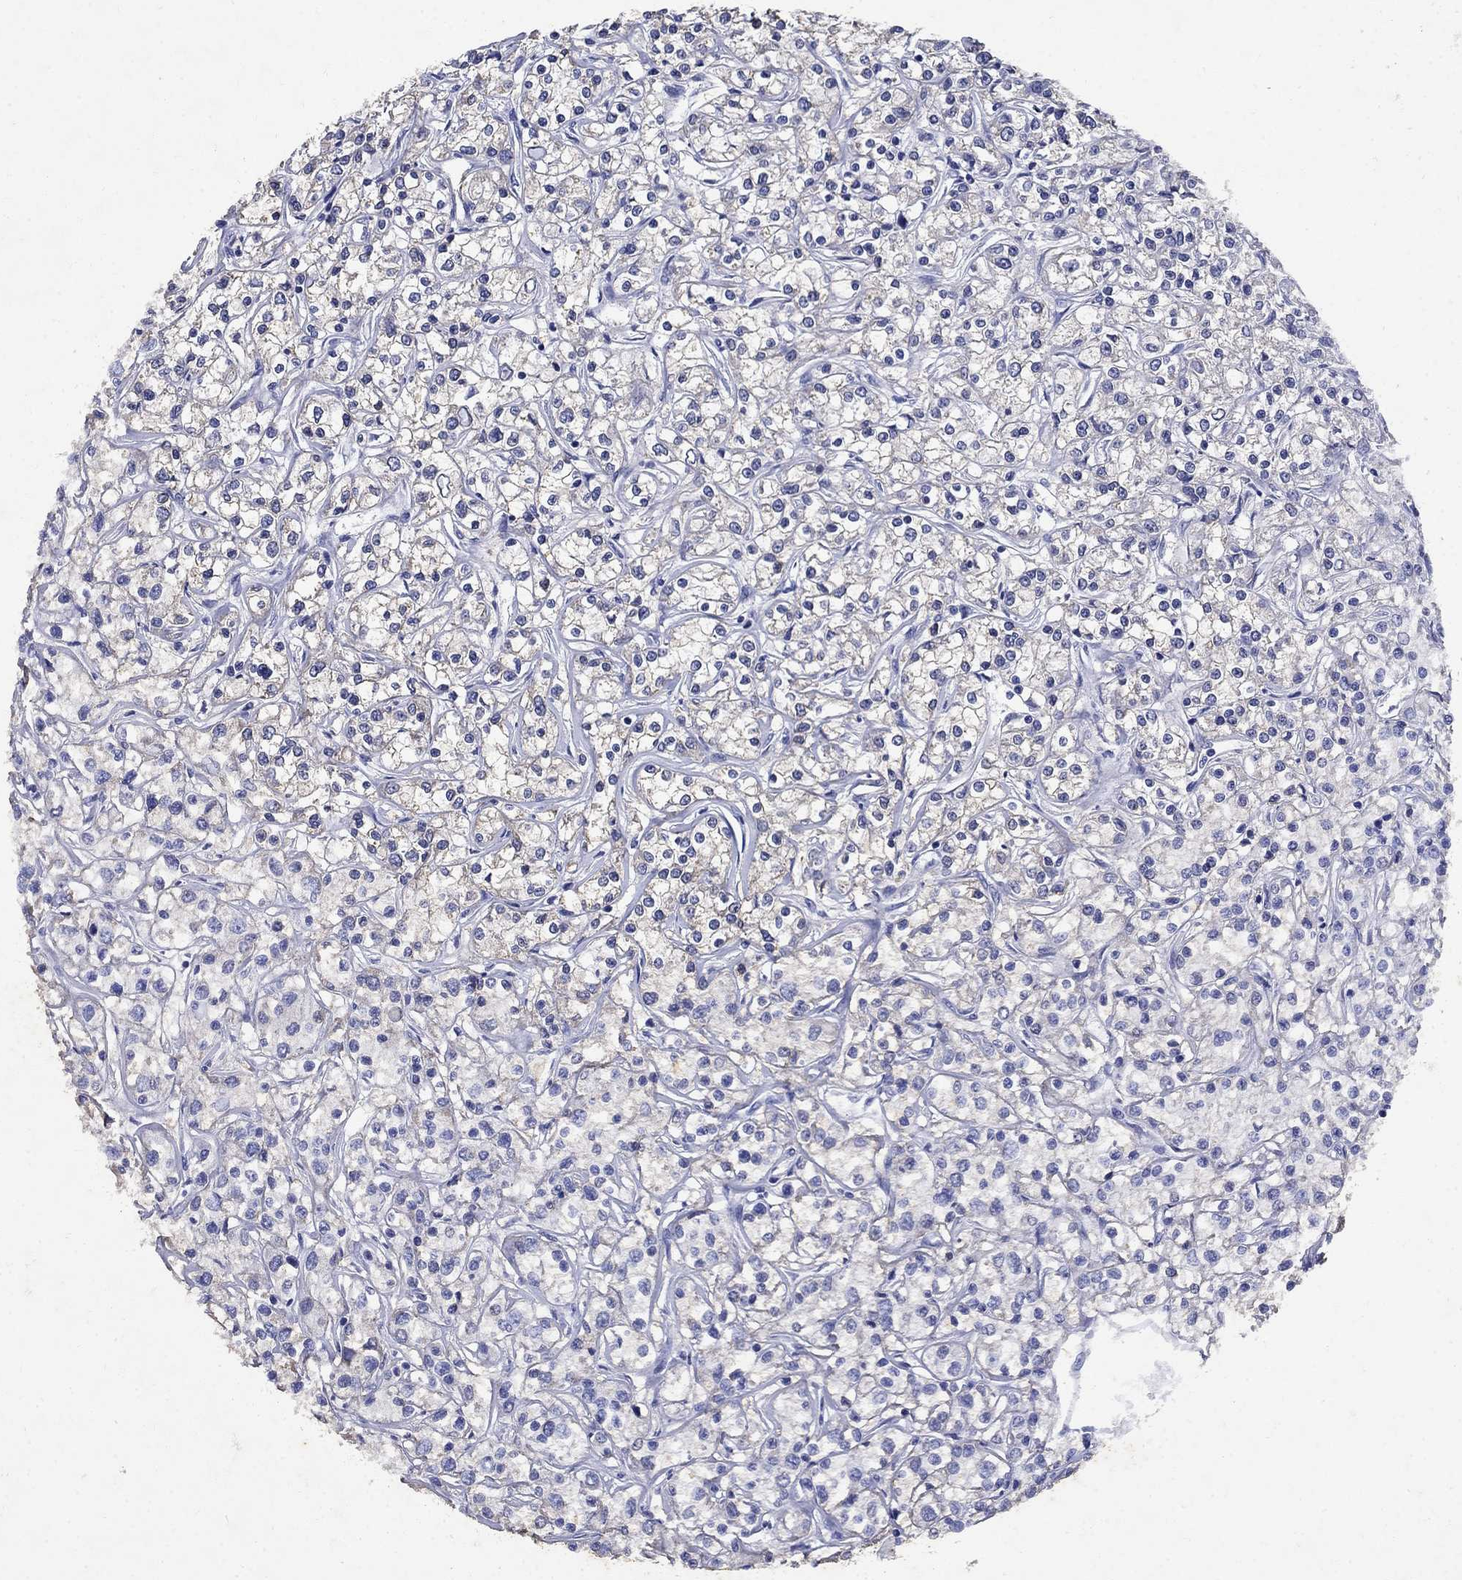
{"staining": {"intensity": "negative", "quantity": "none", "location": "none"}, "tissue": "renal cancer", "cell_type": "Tumor cells", "image_type": "cancer", "snomed": [{"axis": "morphology", "description": "Adenocarcinoma, NOS"}, {"axis": "topography", "description": "Kidney"}], "caption": "Photomicrograph shows no significant protein positivity in tumor cells of adenocarcinoma (renal). Nuclei are stained in blue.", "gene": "CD1A", "patient": {"sex": "female", "age": 59}}